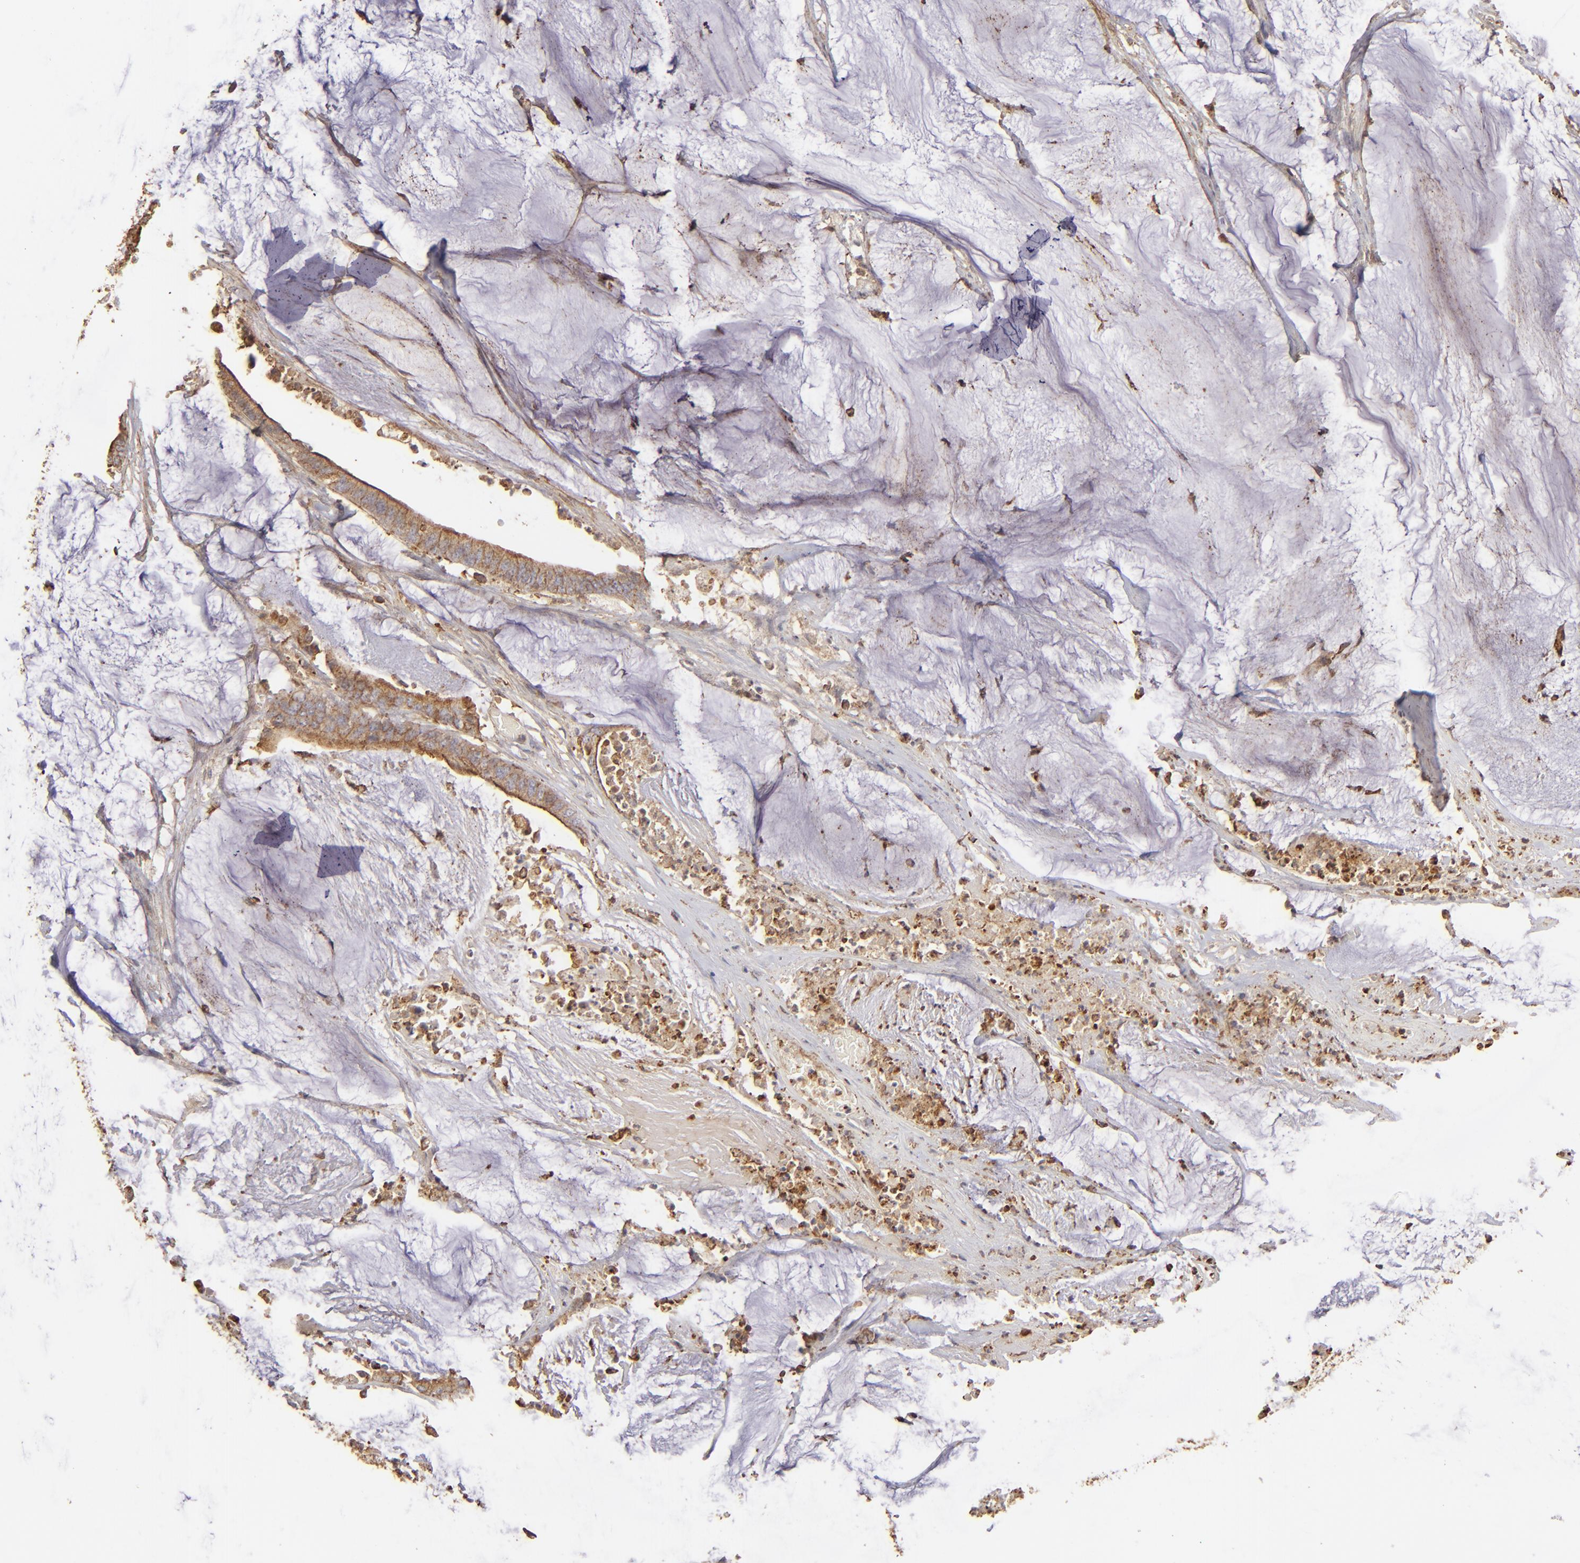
{"staining": {"intensity": "moderate", "quantity": ">75%", "location": "cytoplasmic/membranous"}, "tissue": "colorectal cancer", "cell_type": "Tumor cells", "image_type": "cancer", "snomed": [{"axis": "morphology", "description": "Adenocarcinoma, NOS"}, {"axis": "topography", "description": "Rectum"}], "caption": "High-power microscopy captured an IHC histopathology image of colorectal adenocarcinoma, revealing moderate cytoplasmic/membranous staining in approximately >75% of tumor cells.", "gene": "ACTB", "patient": {"sex": "female", "age": 66}}